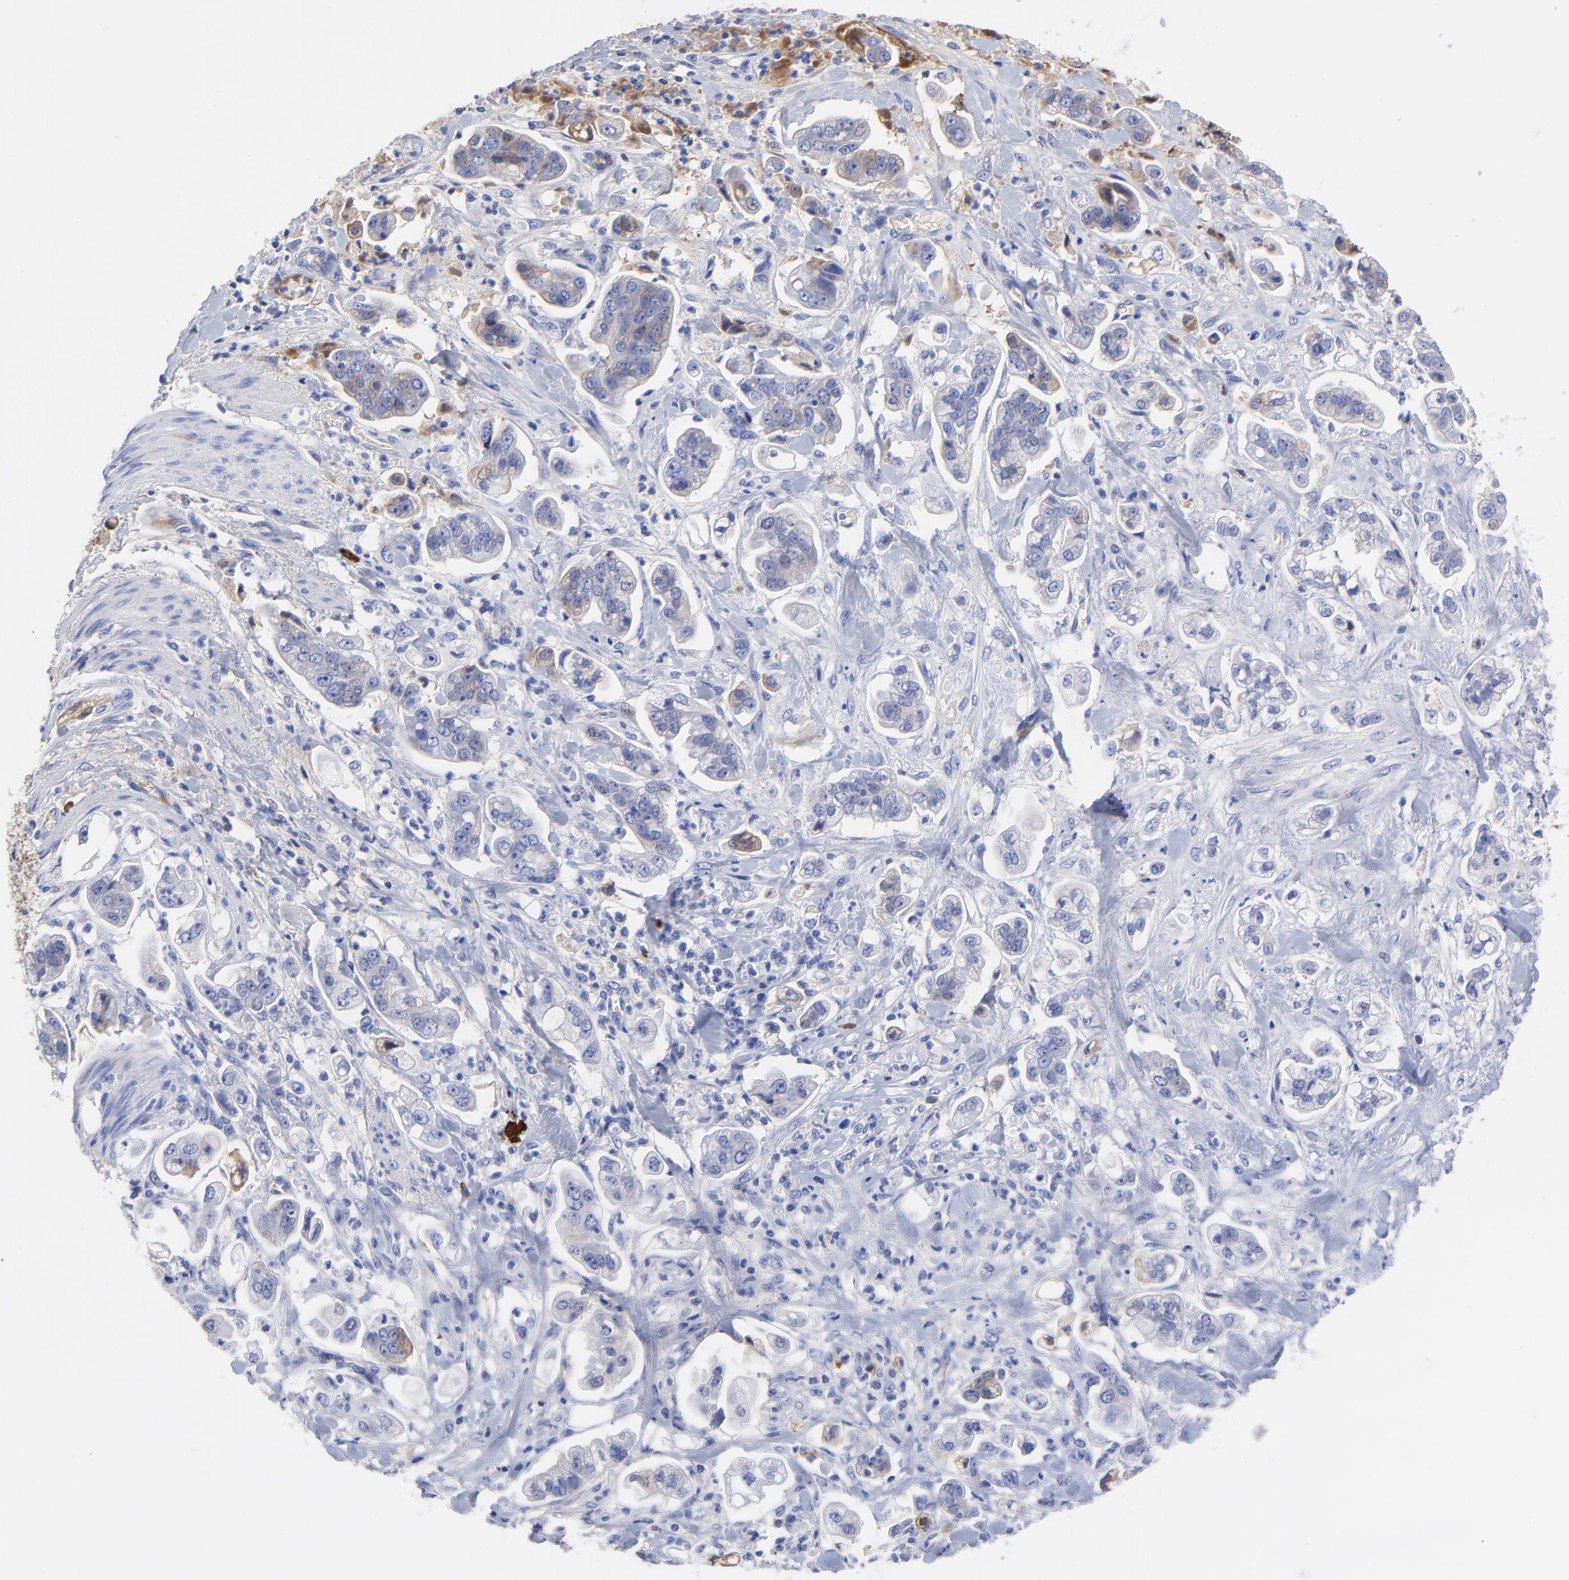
{"staining": {"intensity": "weak", "quantity": "<25%", "location": "cytoplasmic/membranous"}, "tissue": "stomach cancer", "cell_type": "Tumor cells", "image_type": "cancer", "snomed": [{"axis": "morphology", "description": "Adenocarcinoma, NOS"}, {"axis": "topography", "description": "Stomach"}], "caption": "Immunohistochemical staining of human stomach cancer exhibits no significant positivity in tumor cells.", "gene": "IGLV3-10", "patient": {"sex": "male", "age": 62}}